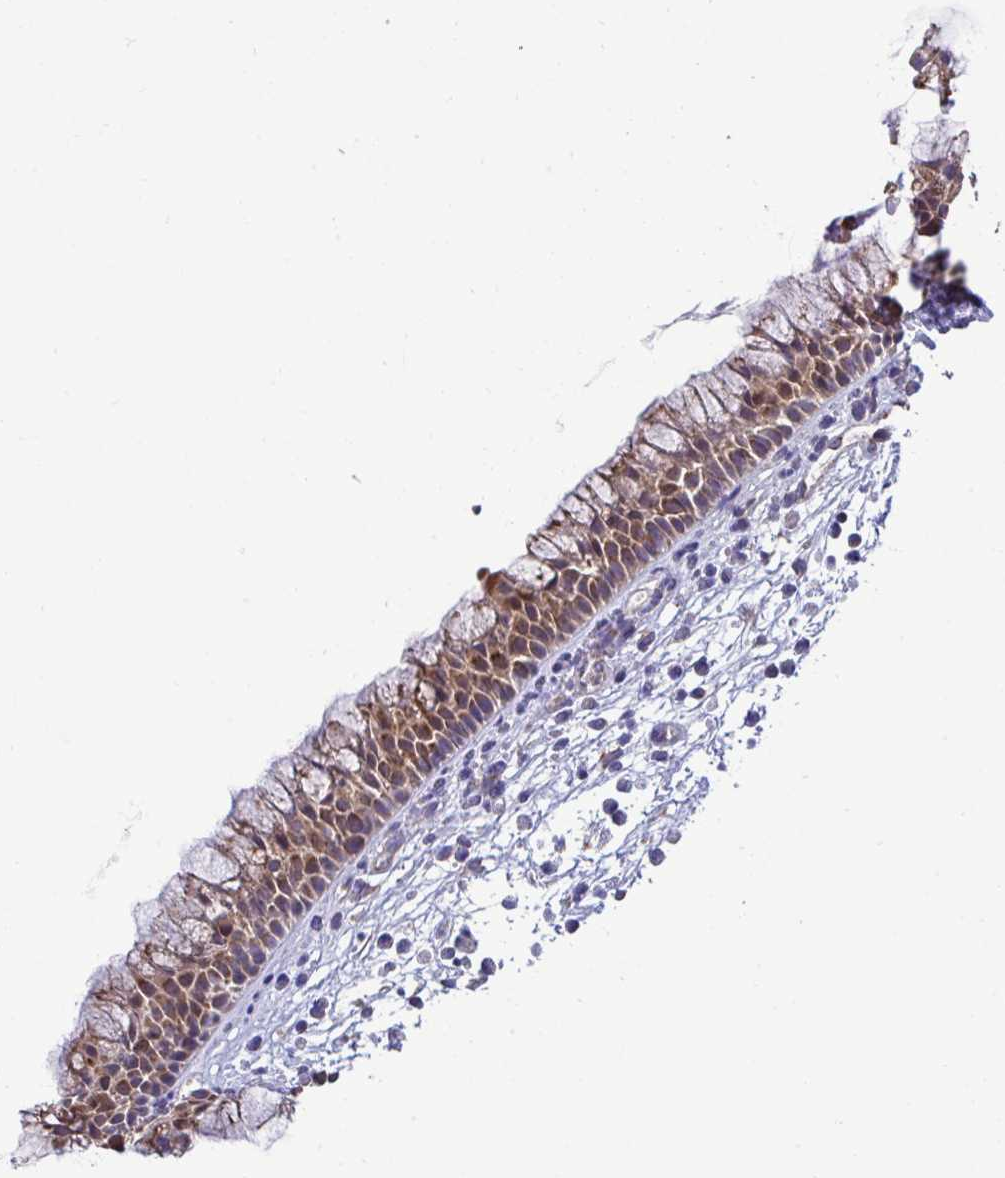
{"staining": {"intensity": "moderate", "quantity": ">75%", "location": "cytoplasmic/membranous"}, "tissue": "nasopharynx", "cell_type": "Respiratory epithelial cells", "image_type": "normal", "snomed": [{"axis": "morphology", "description": "Normal tissue, NOS"}, {"axis": "topography", "description": "Nasopharynx"}], "caption": "A histopathology image of human nasopharynx stained for a protein exhibits moderate cytoplasmic/membranous brown staining in respiratory epithelial cells. Ihc stains the protein in brown and the nuclei are stained blue.", "gene": "ENSG00000269547", "patient": {"sex": "male", "age": 56}}